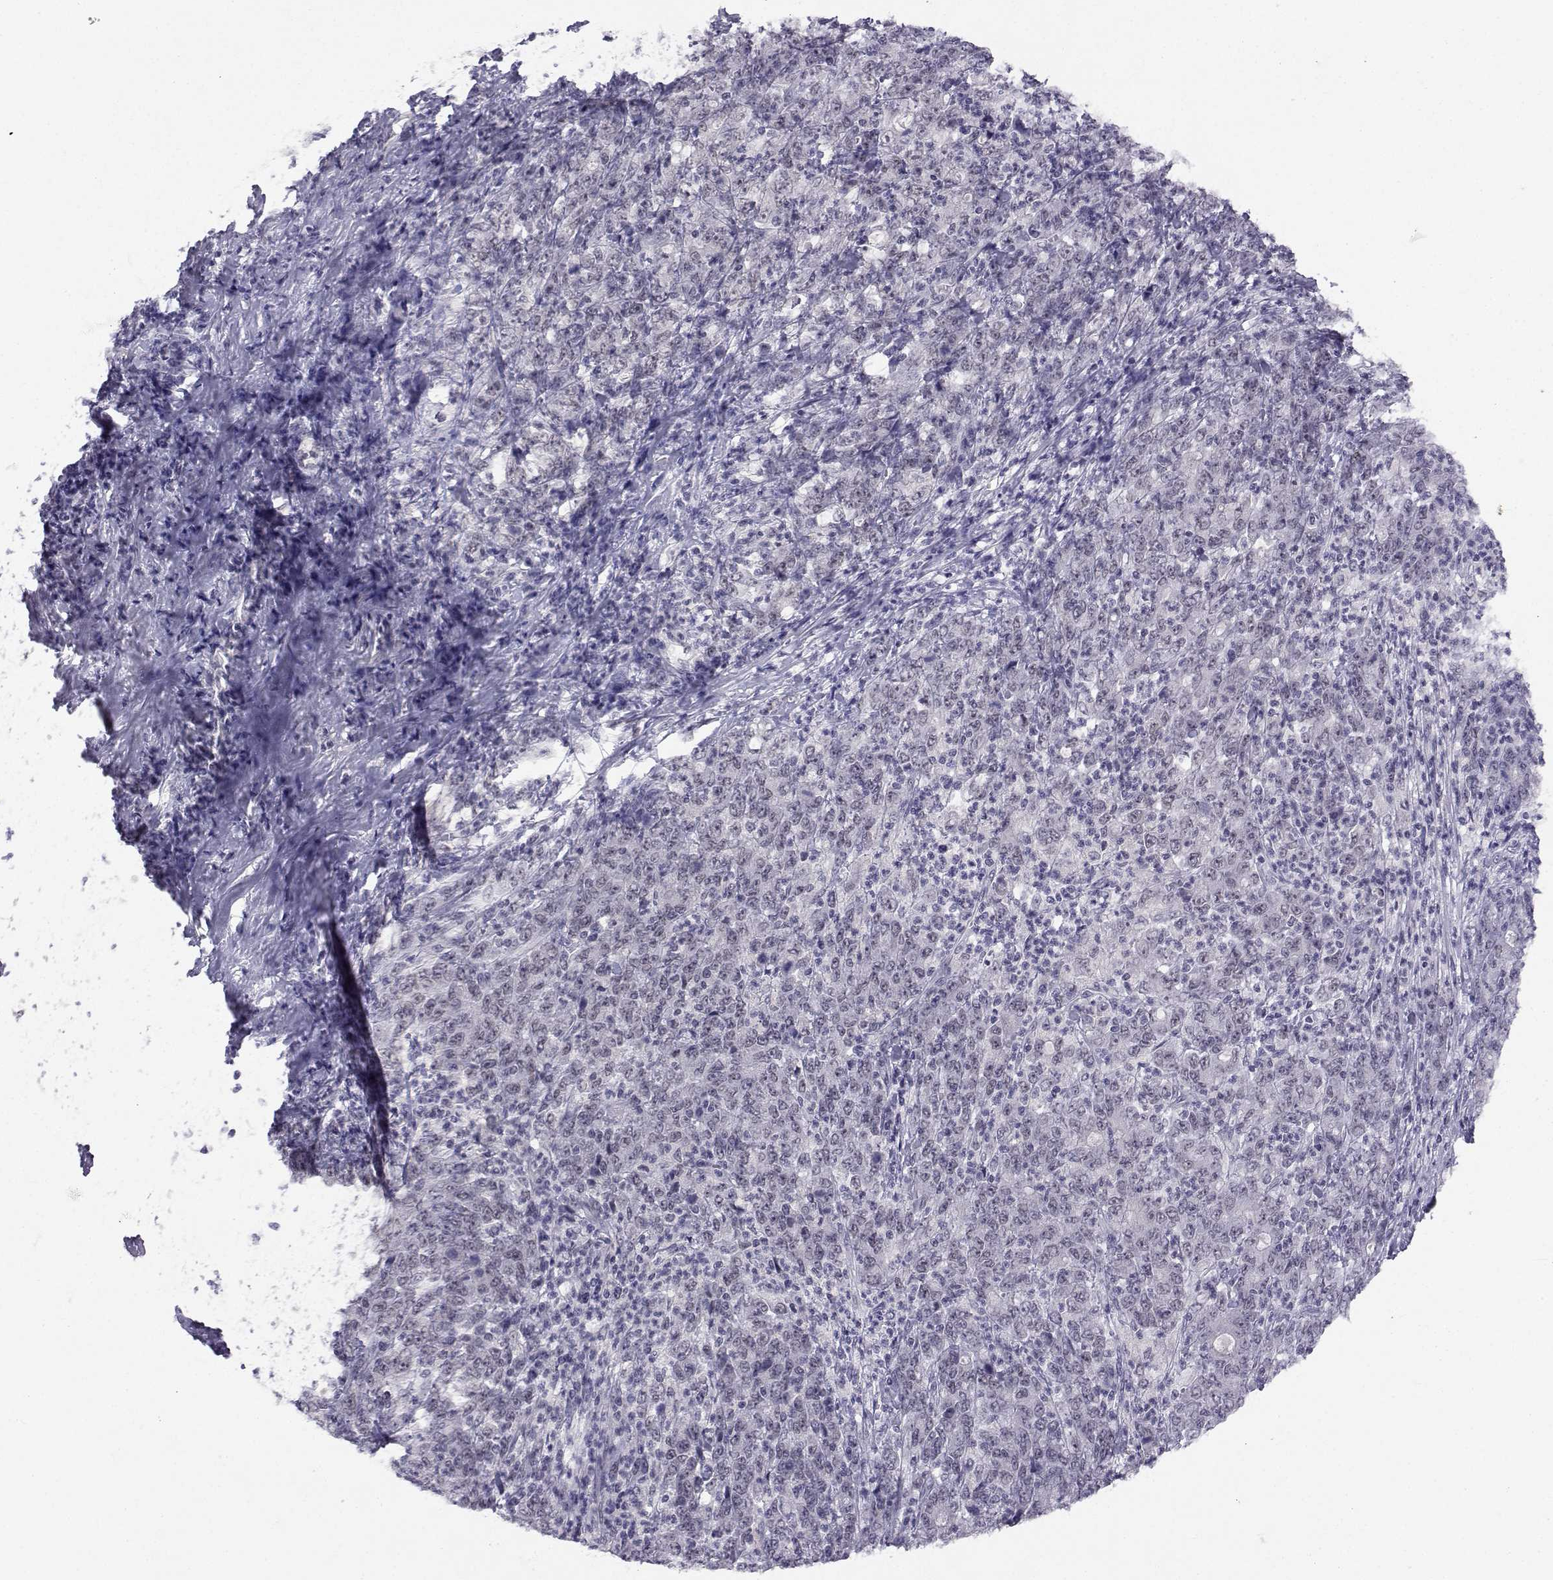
{"staining": {"intensity": "negative", "quantity": "none", "location": "none"}, "tissue": "stomach cancer", "cell_type": "Tumor cells", "image_type": "cancer", "snomed": [{"axis": "morphology", "description": "Adenocarcinoma, NOS"}, {"axis": "topography", "description": "Stomach, lower"}], "caption": "Human stomach adenocarcinoma stained for a protein using IHC exhibits no staining in tumor cells.", "gene": "MED26", "patient": {"sex": "female", "age": 71}}